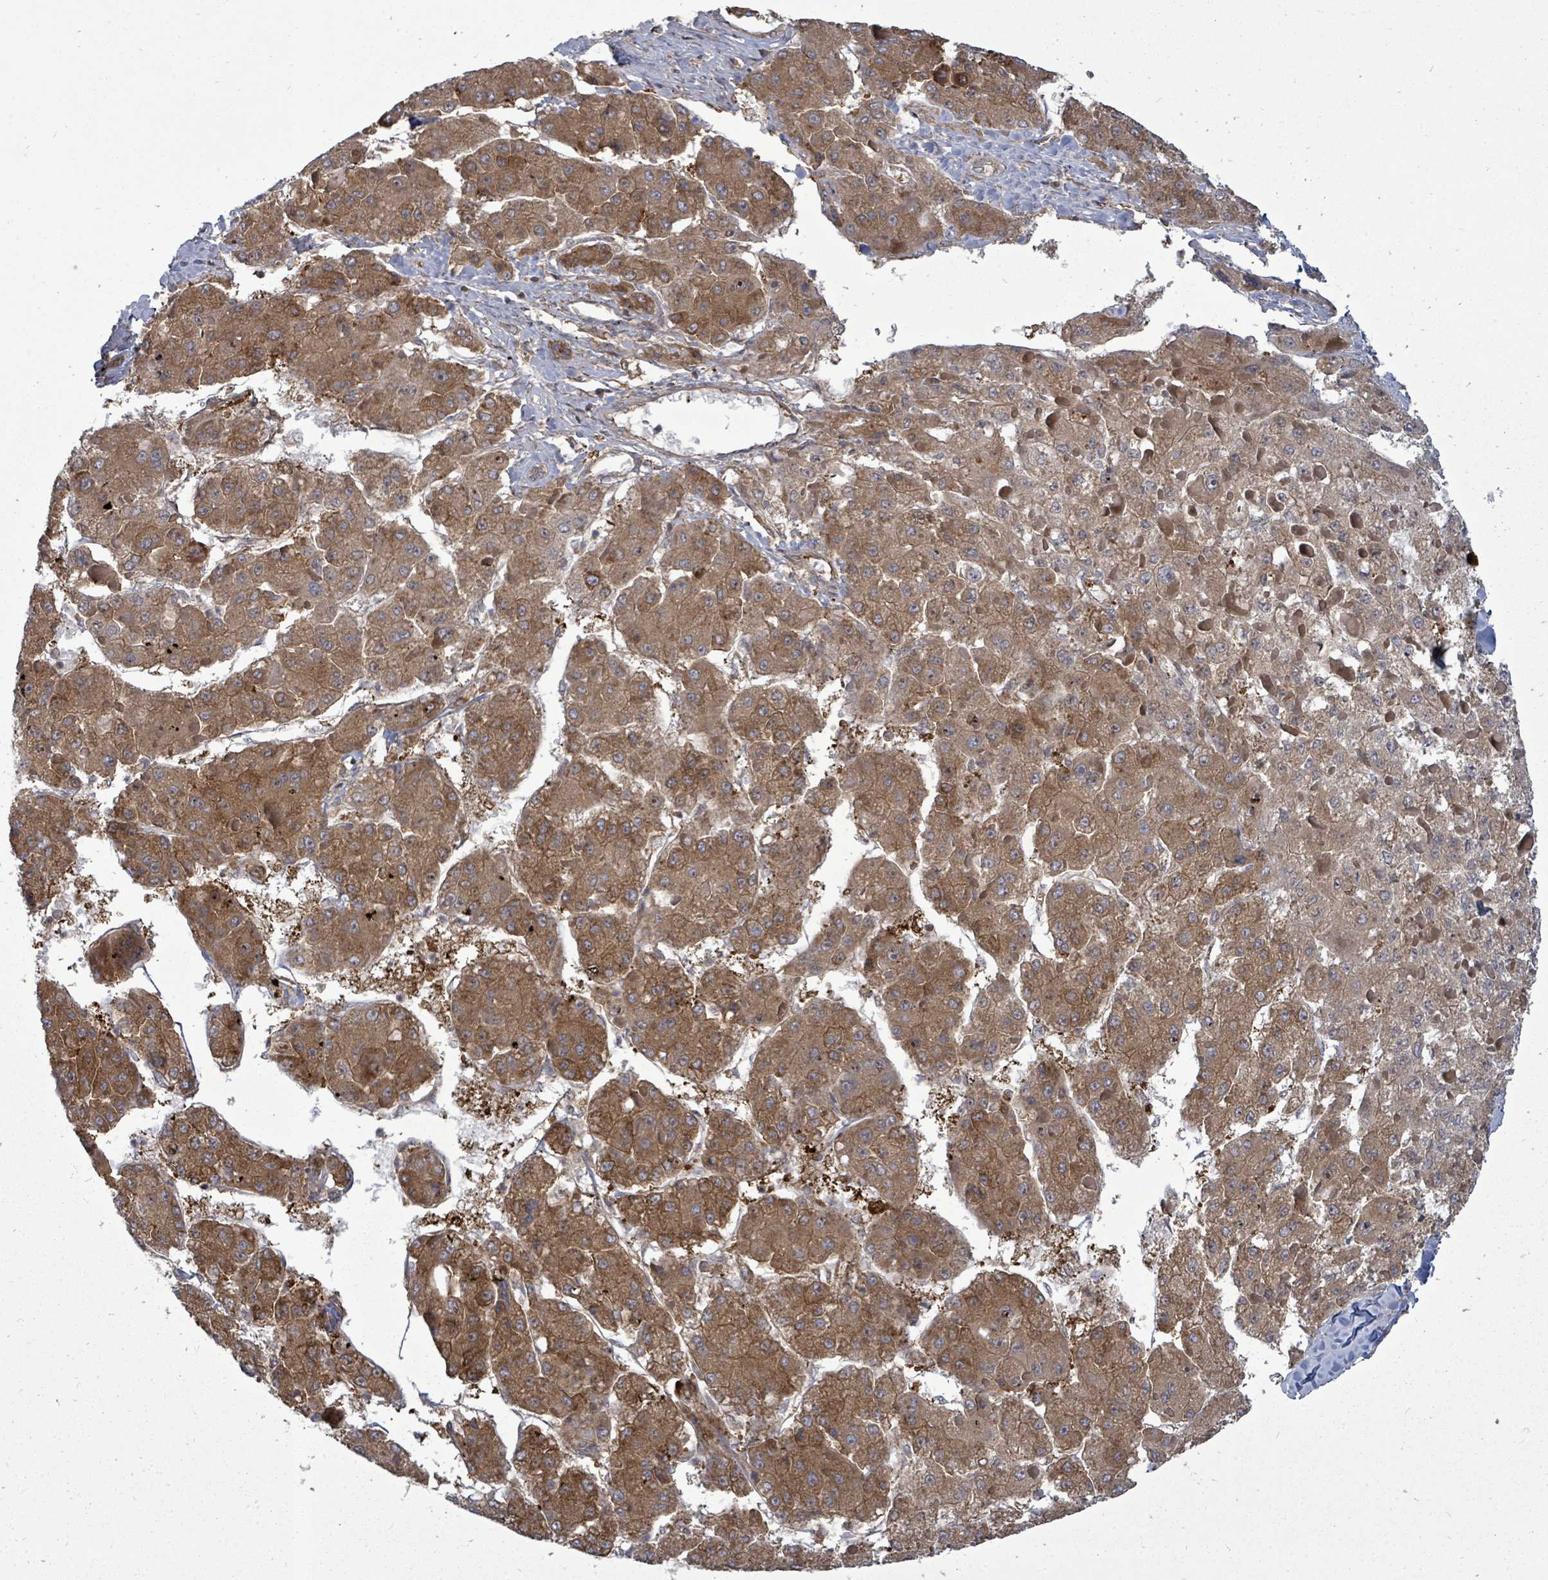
{"staining": {"intensity": "moderate", "quantity": ">75%", "location": "cytoplasmic/membranous"}, "tissue": "liver cancer", "cell_type": "Tumor cells", "image_type": "cancer", "snomed": [{"axis": "morphology", "description": "Carcinoma, Hepatocellular, NOS"}, {"axis": "topography", "description": "Liver"}], "caption": "Liver cancer tissue demonstrates moderate cytoplasmic/membranous staining in approximately >75% of tumor cells, visualized by immunohistochemistry.", "gene": "EIF3C", "patient": {"sex": "female", "age": 73}}